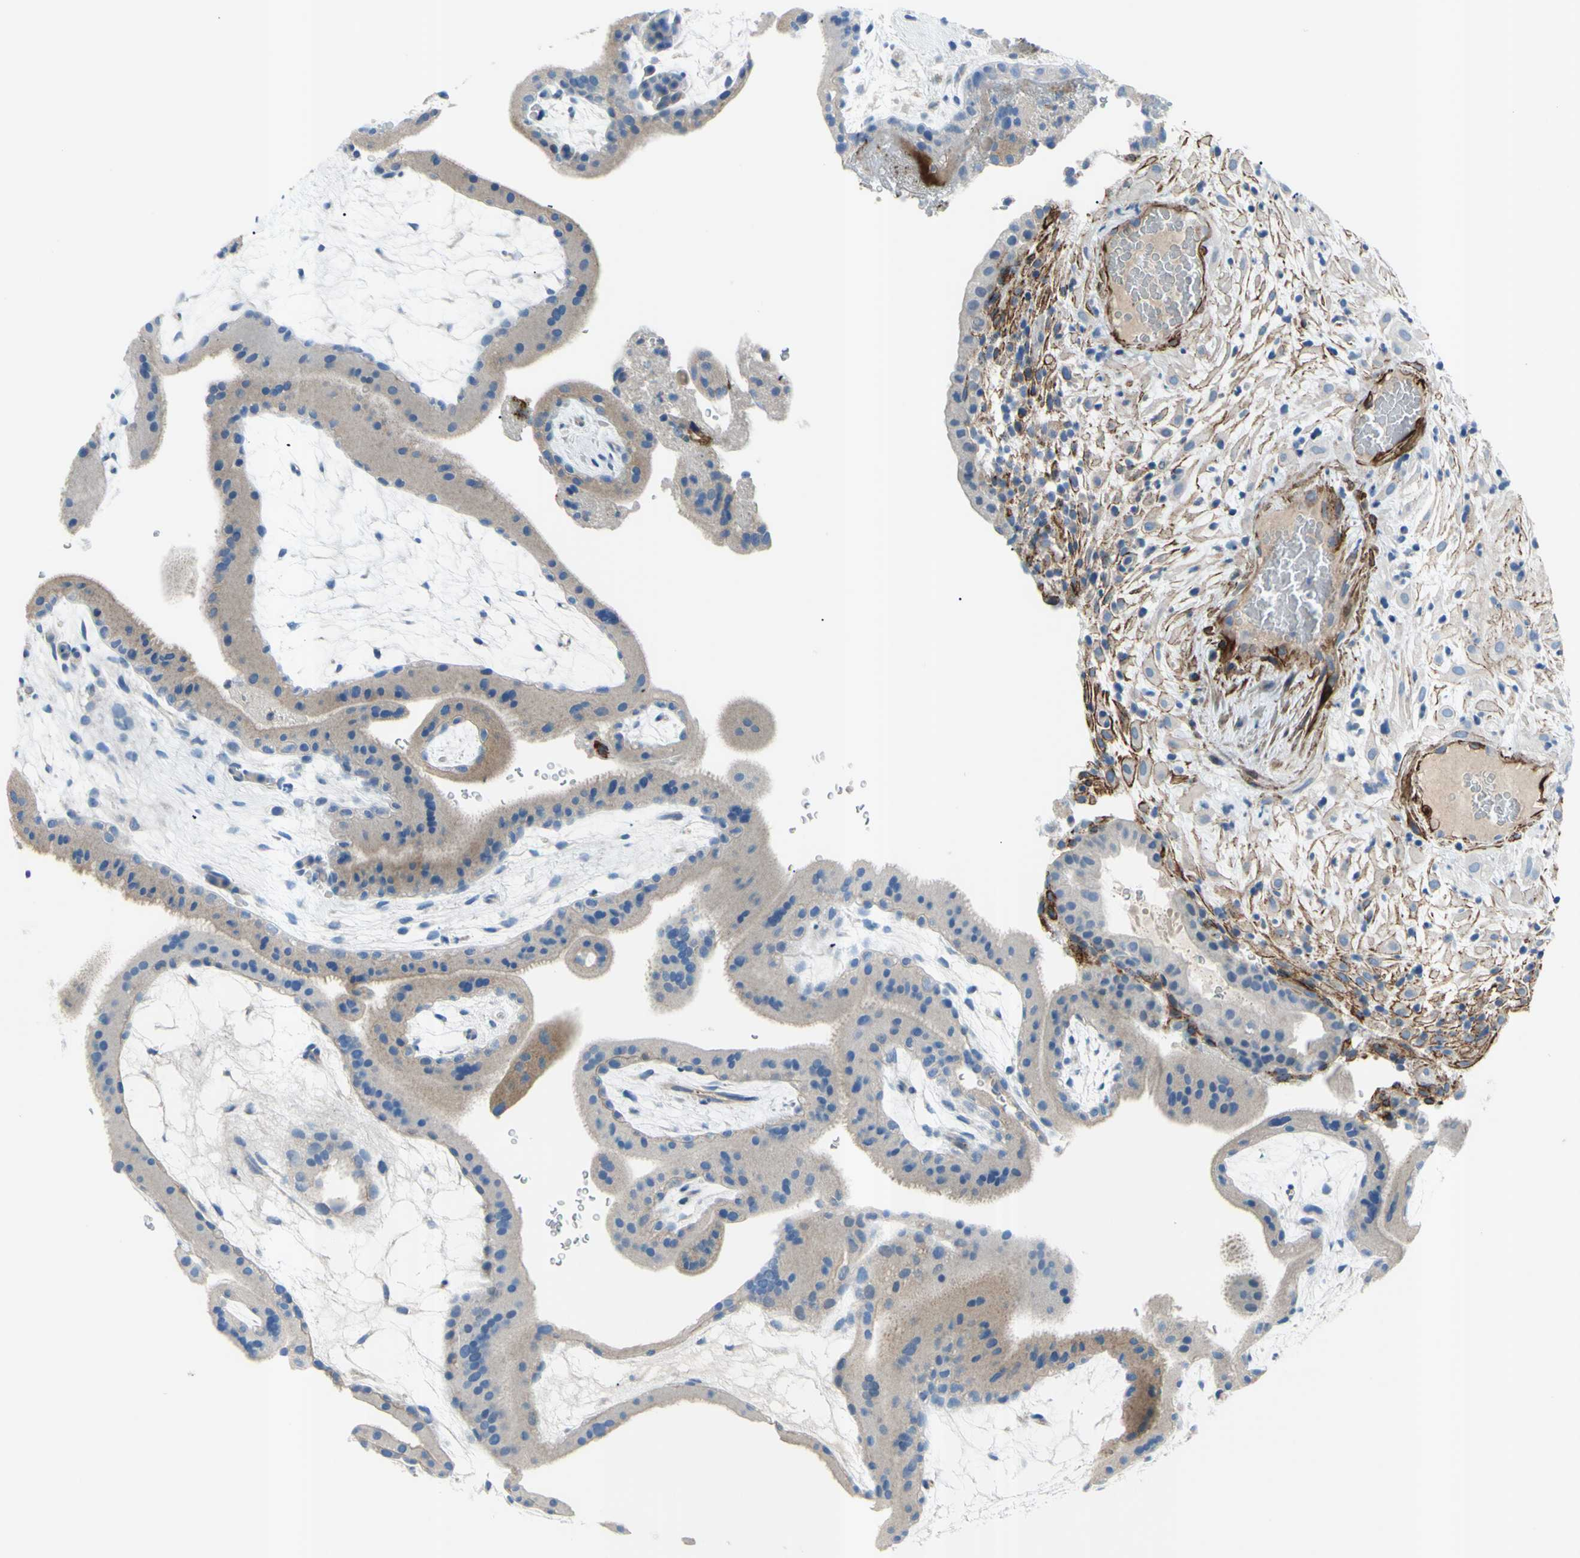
{"staining": {"intensity": "moderate", "quantity": "25%-75%", "location": "cytoplasmic/membranous"}, "tissue": "placenta", "cell_type": "Decidual cells", "image_type": "normal", "snomed": [{"axis": "morphology", "description": "Normal tissue, NOS"}, {"axis": "topography", "description": "Placenta"}], "caption": "Immunohistochemical staining of benign placenta shows 25%-75% levels of moderate cytoplasmic/membranous protein staining in about 25%-75% of decidual cells. The protein of interest is stained brown, and the nuclei are stained in blue (DAB (3,3'-diaminobenzidine) IHC with brightfield microscopy, high magnification).", "gene": "PRRG2", "patient": {"sex": "female", "age": 19}}